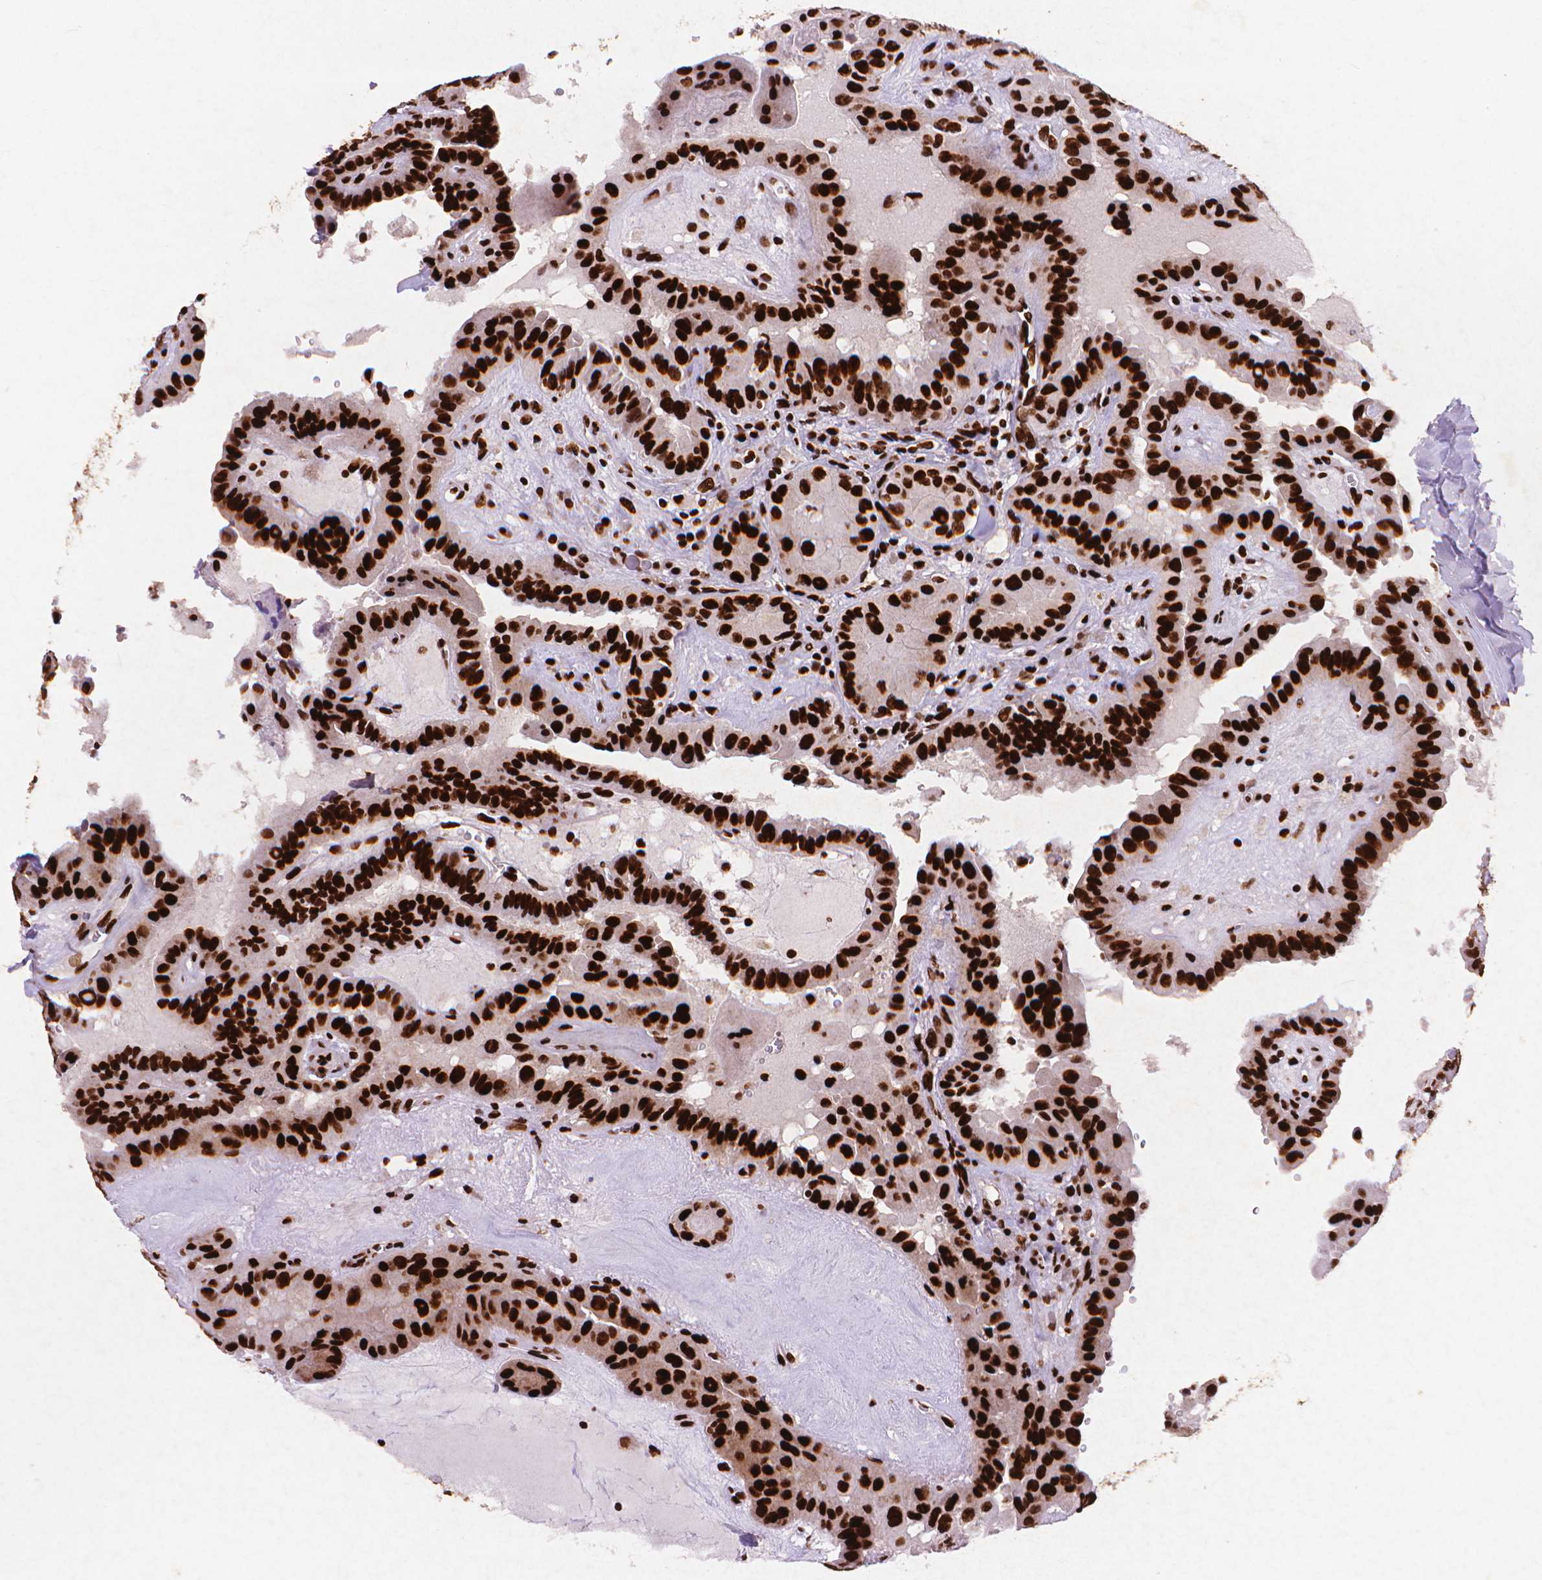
{"staining": {"intensity": "strong", "quantity": ">75%", "location": "nuclear"}, "tissue": "thyroid cancer", "cell_type": "Tumor cells", "image_type": "cancer", "snomed": [{"axis": "morphology", "description": "Papillary adenocarcinoma, NOS"}, {"axis": "topography", "description": "Thyroid gland"}], "caption": "A photomicrograph of human thyroid cancer stained for a protein shows strong nuclear brown staining in tumor cells.", "gene": "CITED2", "patient": {"sex": "female", "age": 37}}